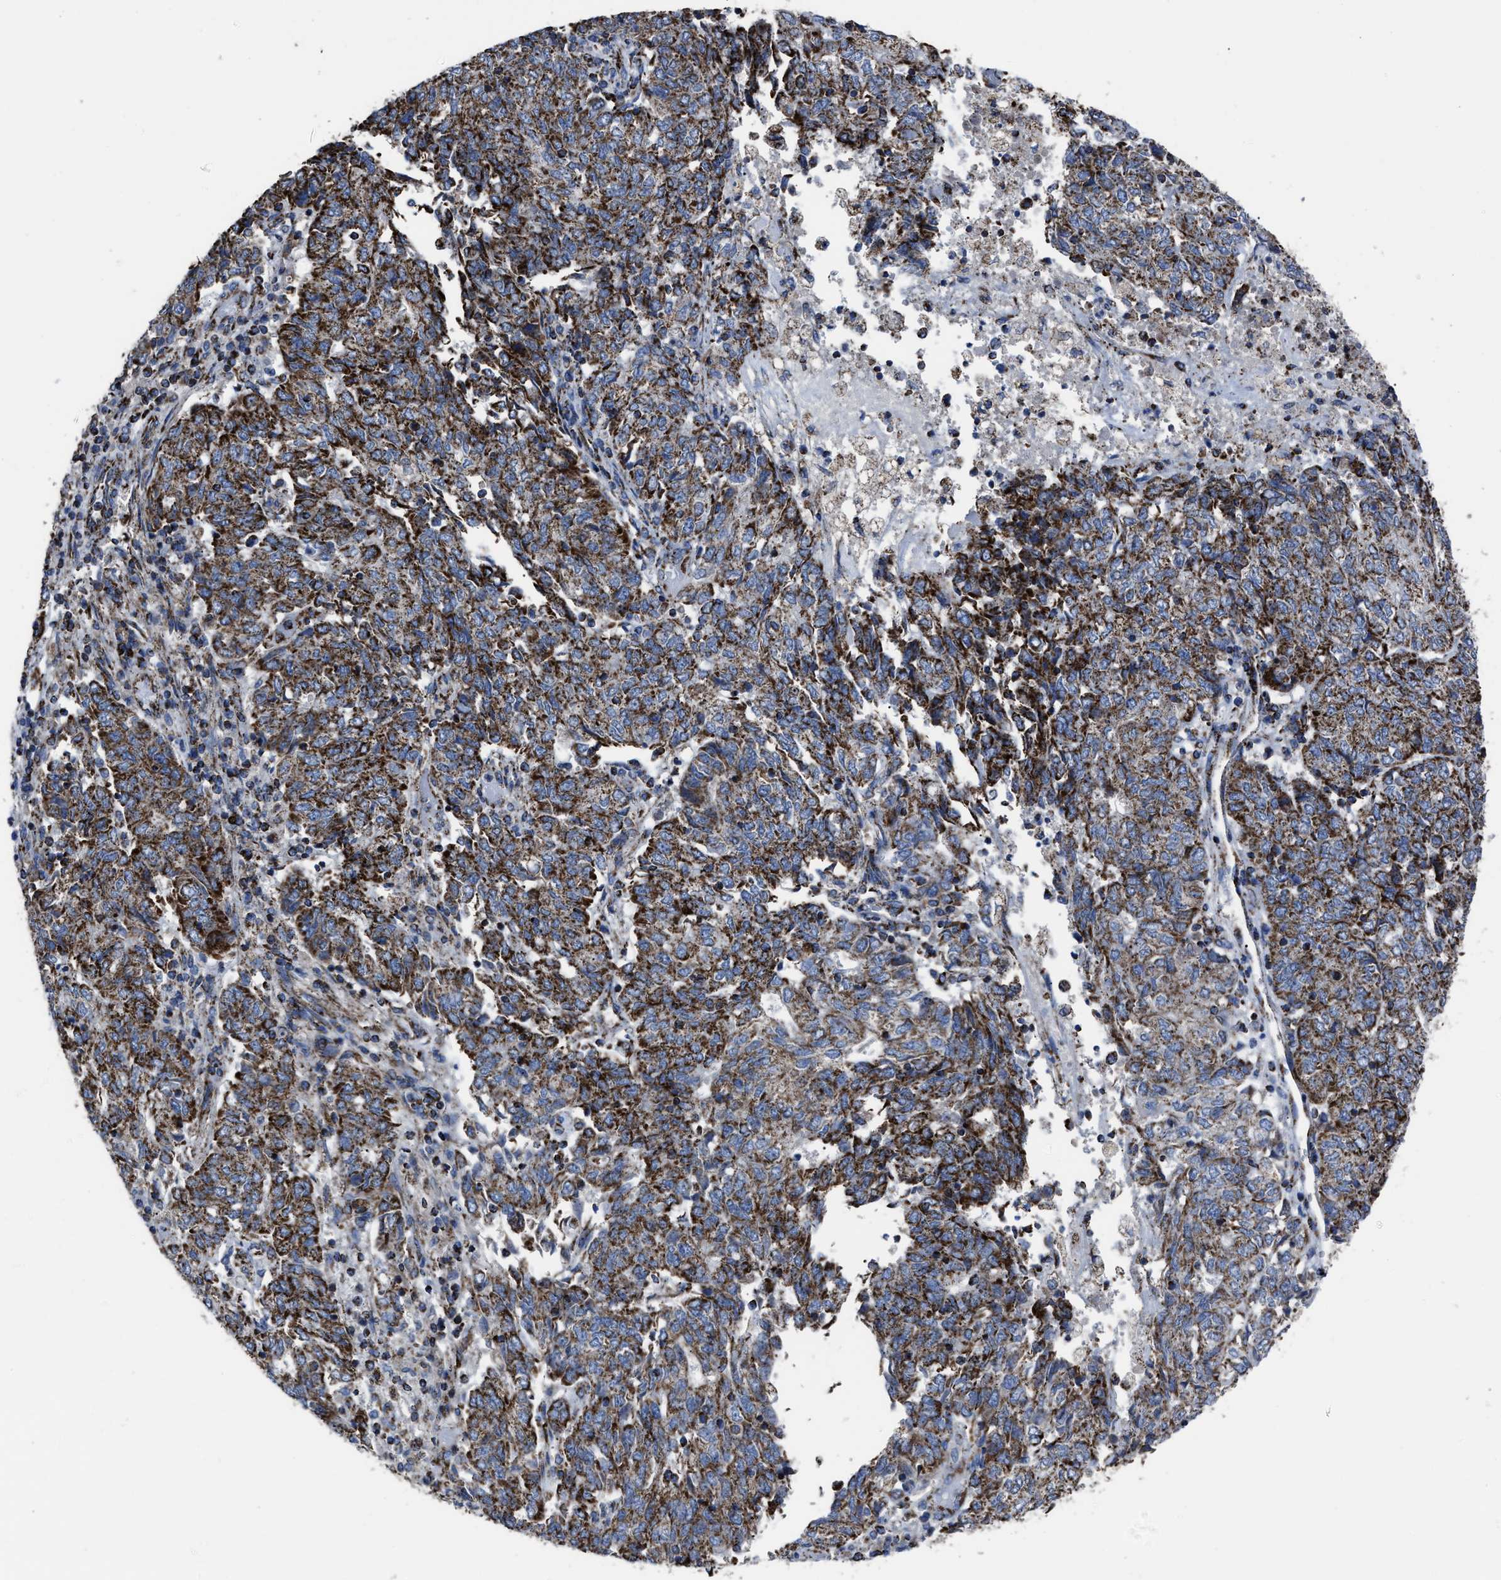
{"staining": {"intensity": "strong", "quantity": ">75%", "location": "cytoplasmic/membranous"}, "tissue": "endometrial cancer", "cell_type": "Tumor cells", "image_type": "cancer", "snomed": [{"axis": "morphology", "description": "Adenocarcinoma, NOS"}, {"axis": "topography", "description": "Endometrium"}], "caption": "Immunohistochemistry (DAB) staining of human endometrial cancer (adenocarcinoma) displays strong cytoplasmic/membranous protein expression in approximately >75% of tumor cells. (DAB (3,3'-diaminobenzidine) = brown stain, brightfield microscopy at high magnification).", "gene": "NDUFV3", "patient": {"sex": "female", "age": 80}}